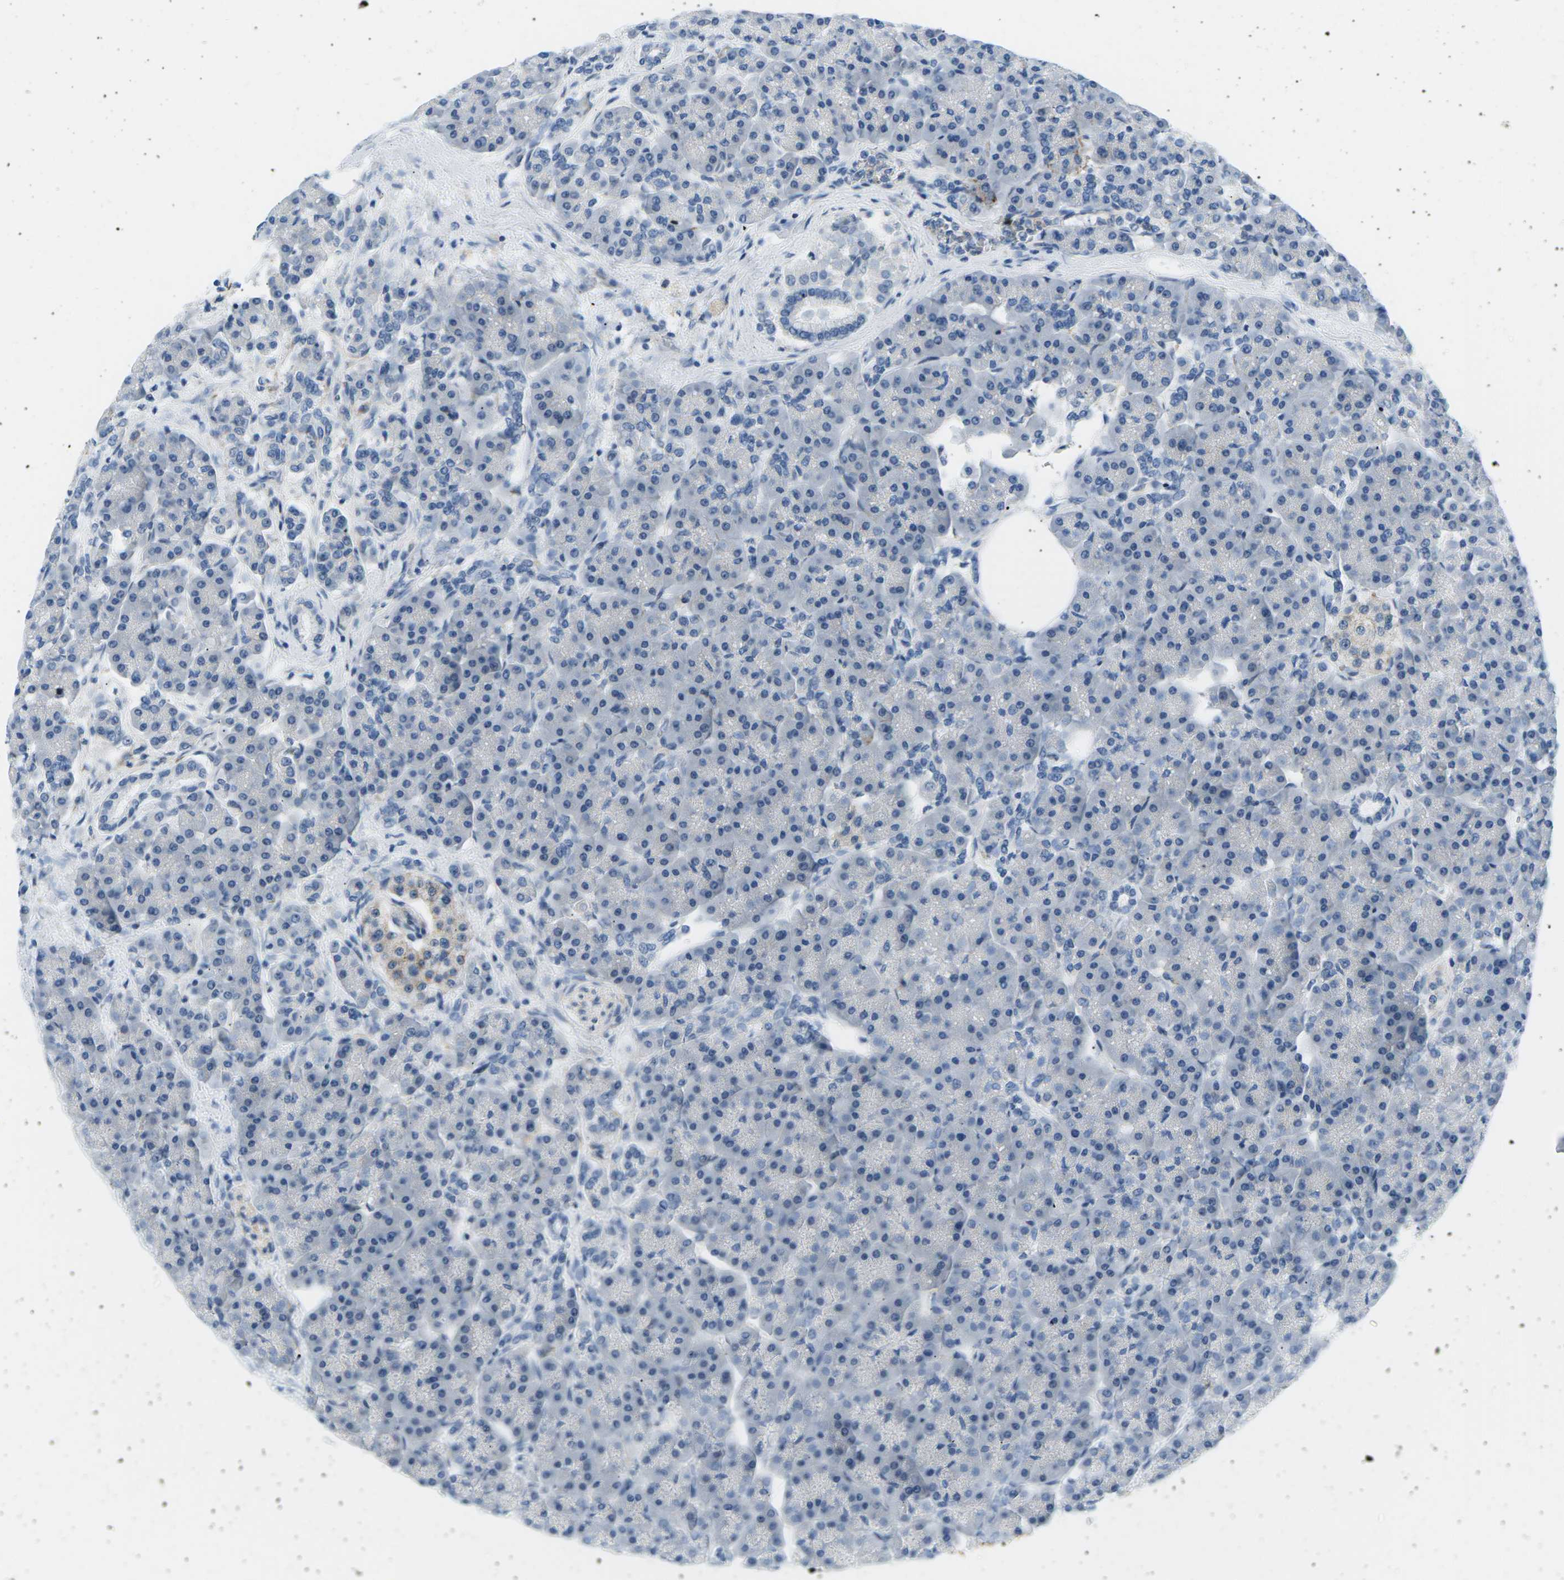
{"staining": {"intensity": "negative", "quantity": "none", "location": "none"}, "tissue": "pancreas", "cell_type": "Exocrine glandular cells", "image_type": "normal", "snomed": [{"axis": "morphology", "description": "Normal tissue, NOS"}, {"axis": "topography", "description": "Pancreas"}], "caption": "A histopathology image of pancreas stained for a protein demonstrates no brown staining in exocrine glandular cells.", "gene": "SEPTIN5", "patient": {"sex": "female", "age": 70}}